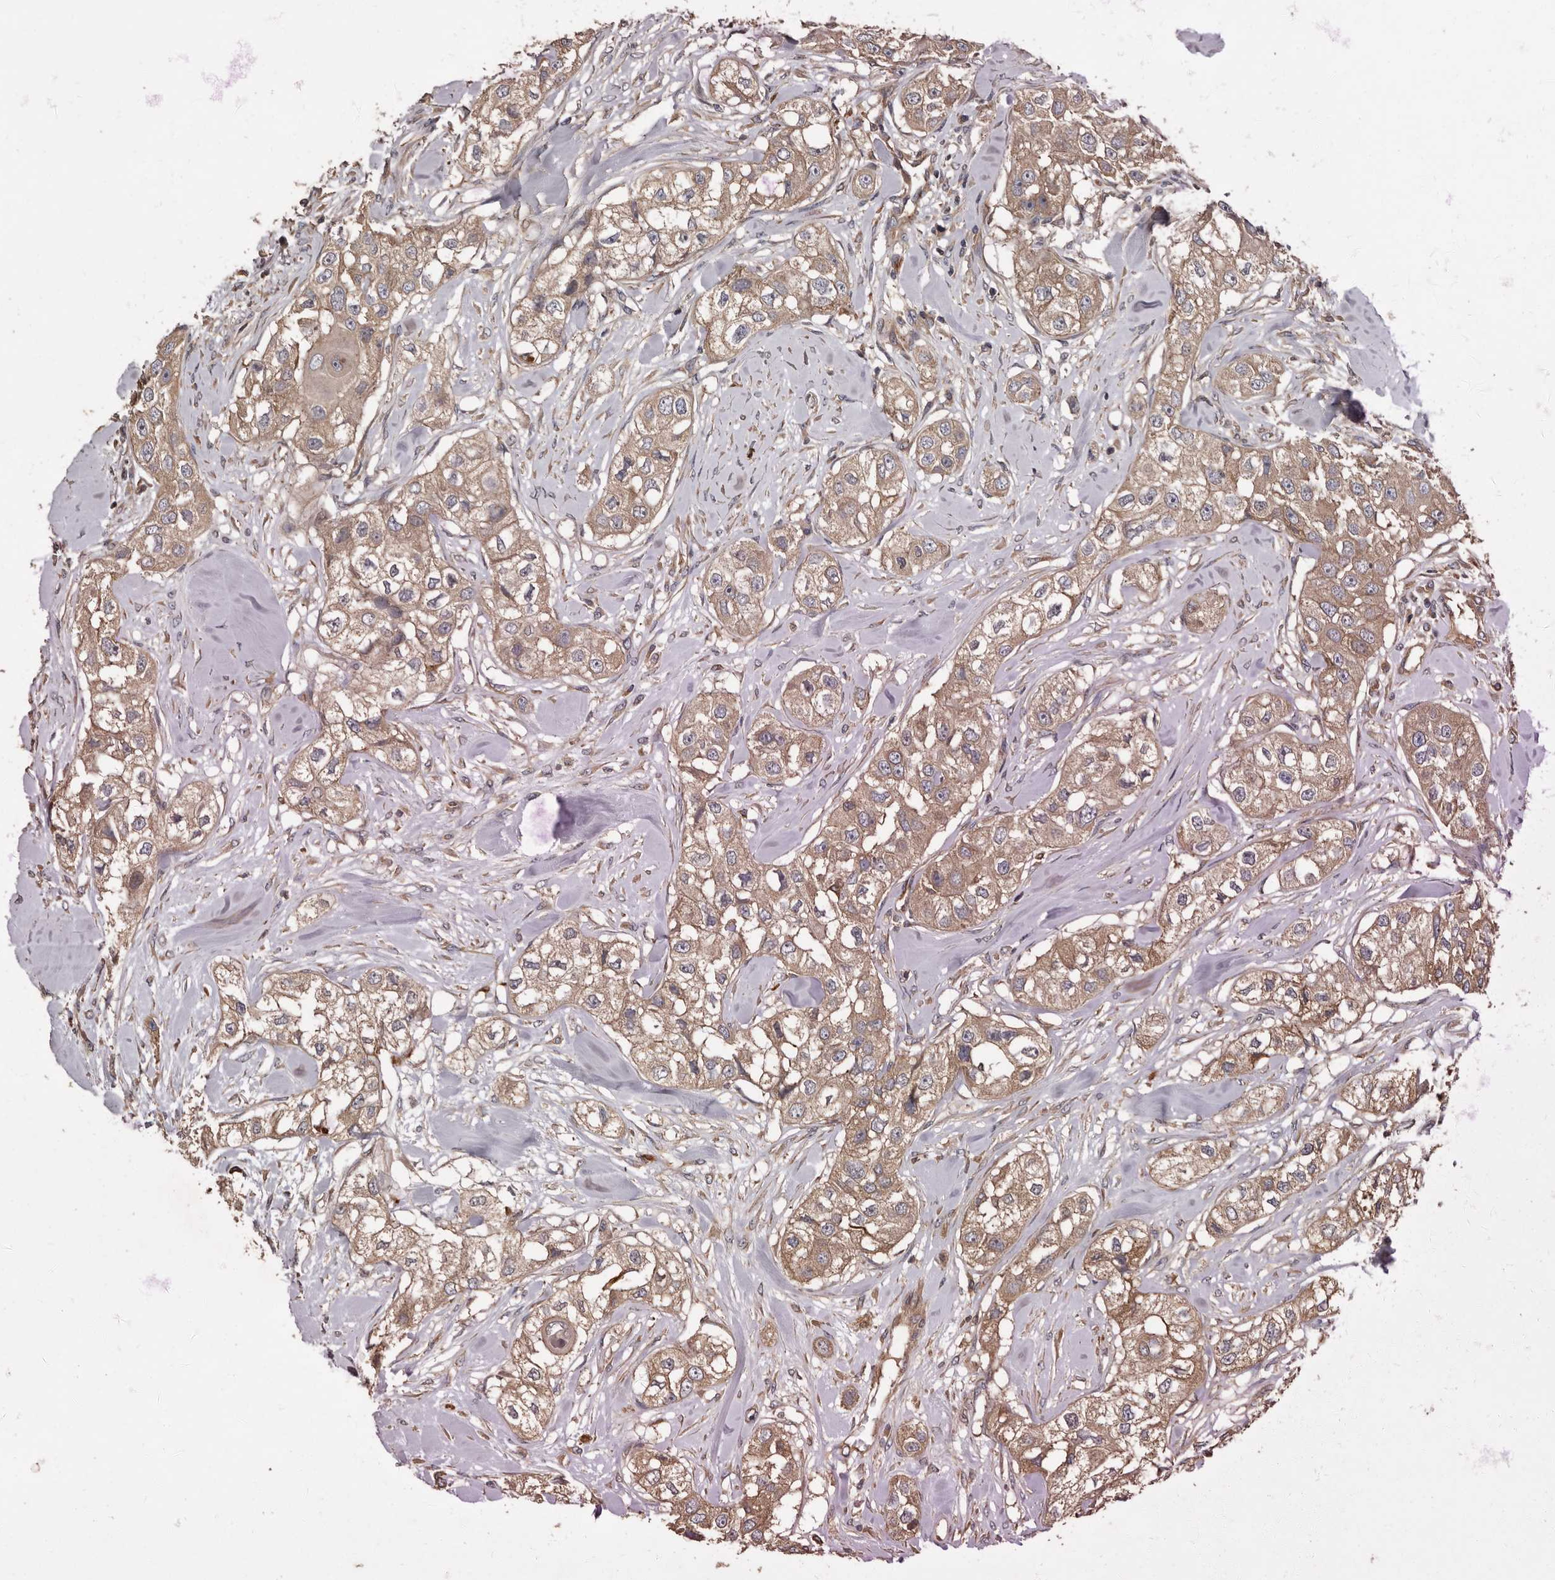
{"staining": {"intensity": "weak", "quantity": ">75%", "location": "cytoplasmic/membranous"}, "tissue": "head and neck cancer", "cell_type": "Tumor cells", "image_type": "cancer", "snomed": [{"axis": "morphology", "description": "Normal tissue, NOS"}, {"axis": "morphology", "description": "Squamous cell carcinoma, NOS"}, {"axis": "topography", "description": "Skeletal muscle"}, {"axis": "topography", "description": "Head-Neck"}], "caption": "A brown stain shows weak cytoplasmic/membranous positivity of a protein in human squamous cell carcinoma (head and neck) tumor cells.", "gene": "ARHGEF5", "patient": {"sex": "male", "age": 51}}